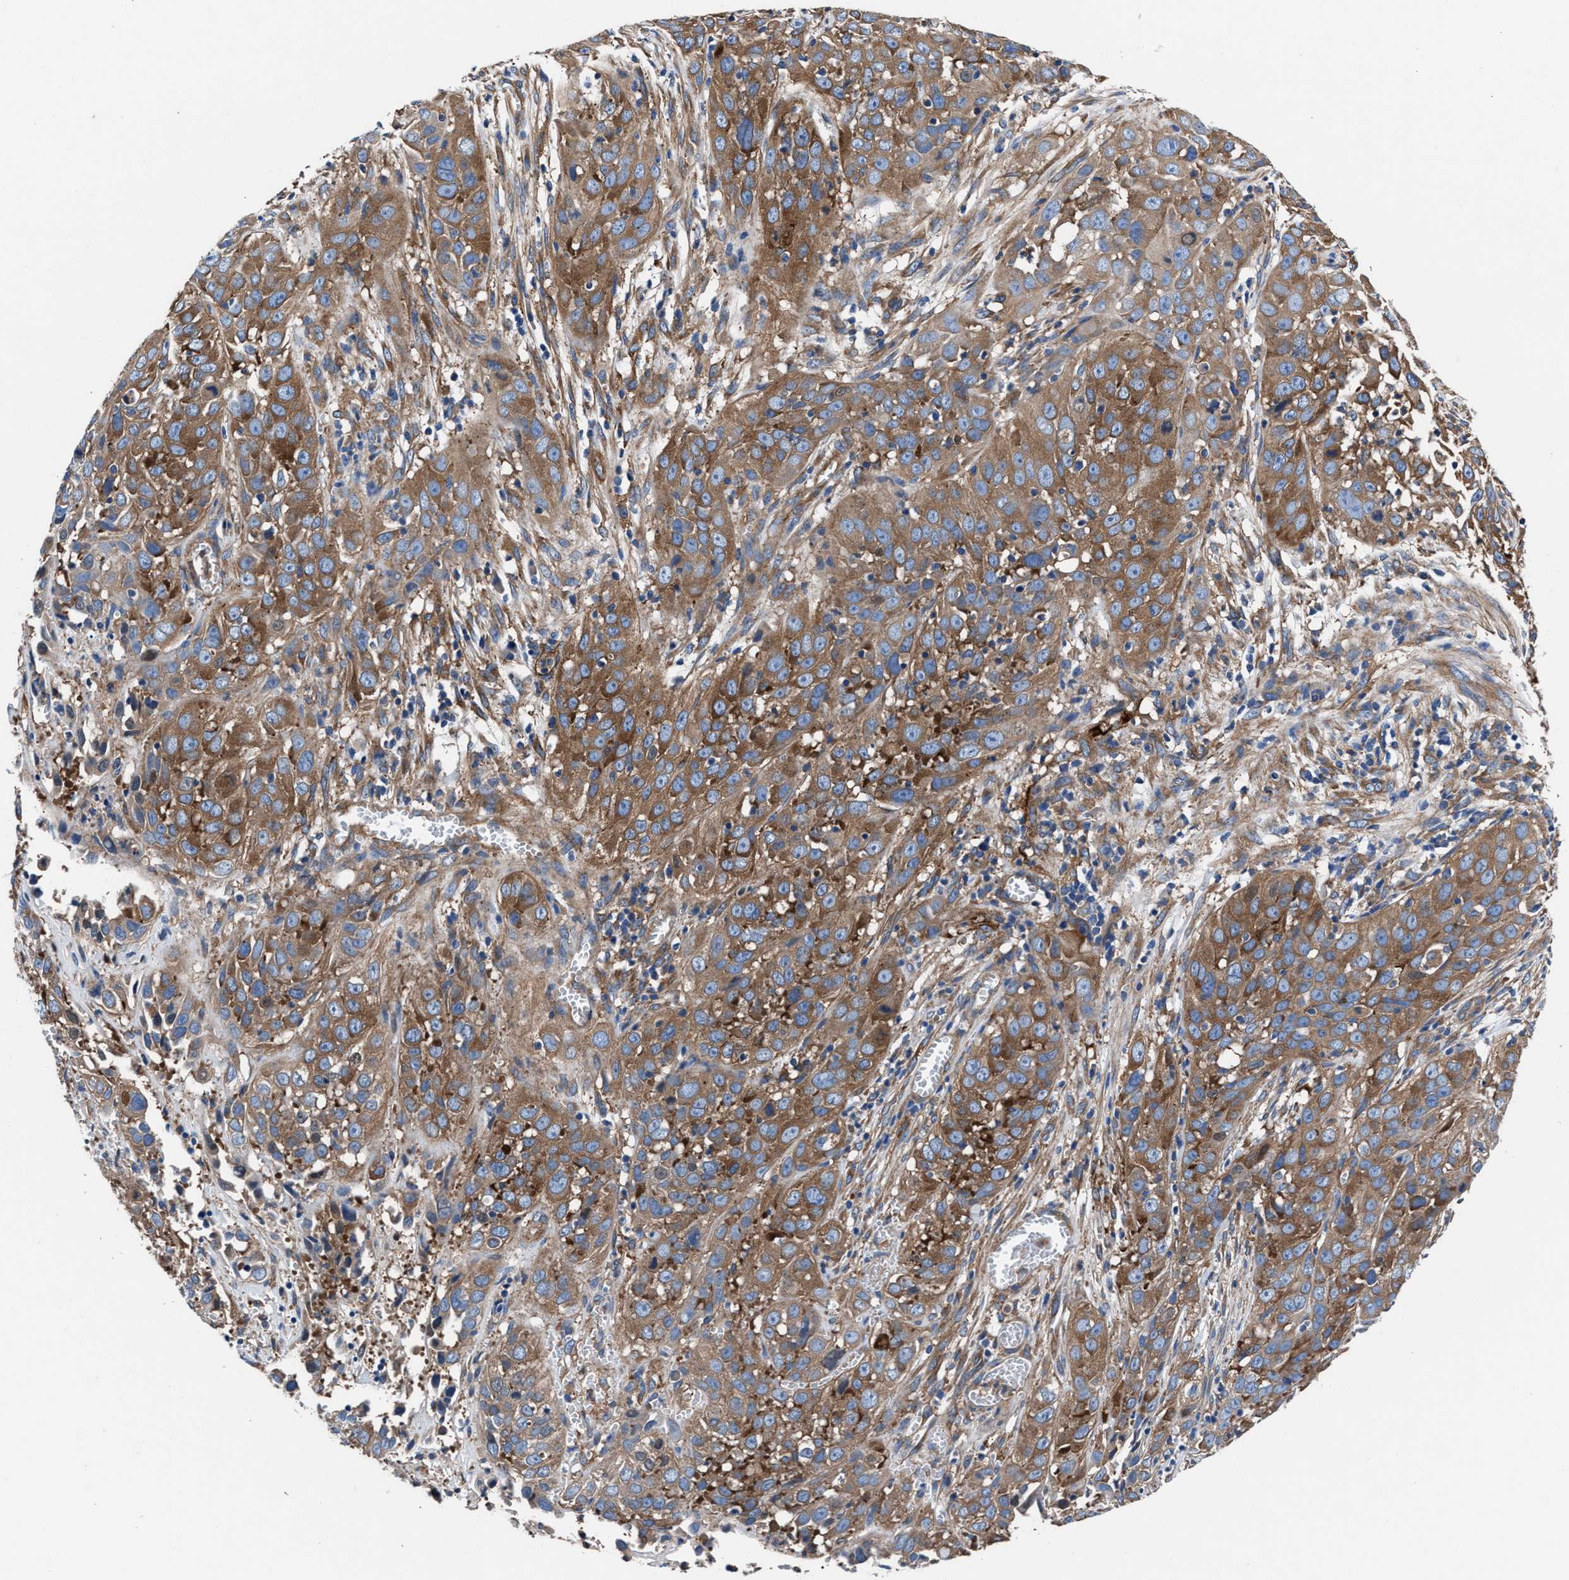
{"staining": {"intensity": "moderate", "quantity": ">75%", "location": "cytoplasmic/membranous"}, "tissue": "cervical cancer", "cell_type": "Tumor cells", "image_type": "cancer", "snomed": [{"axis": "morphology", "description": "Squamous cell carcinoma, NOS"}, {"axis": "topography", "description": "Cervix"}], "caption": "Immunohistochemical staining of squamous cell carcinoma (cervical) displays medium levels of moderate cytoplasmic/membranous protein staining in approximately >75% of tumor cells.", "gene": "SH3GL1", "patient": {"sex": "female", "age": 32}}